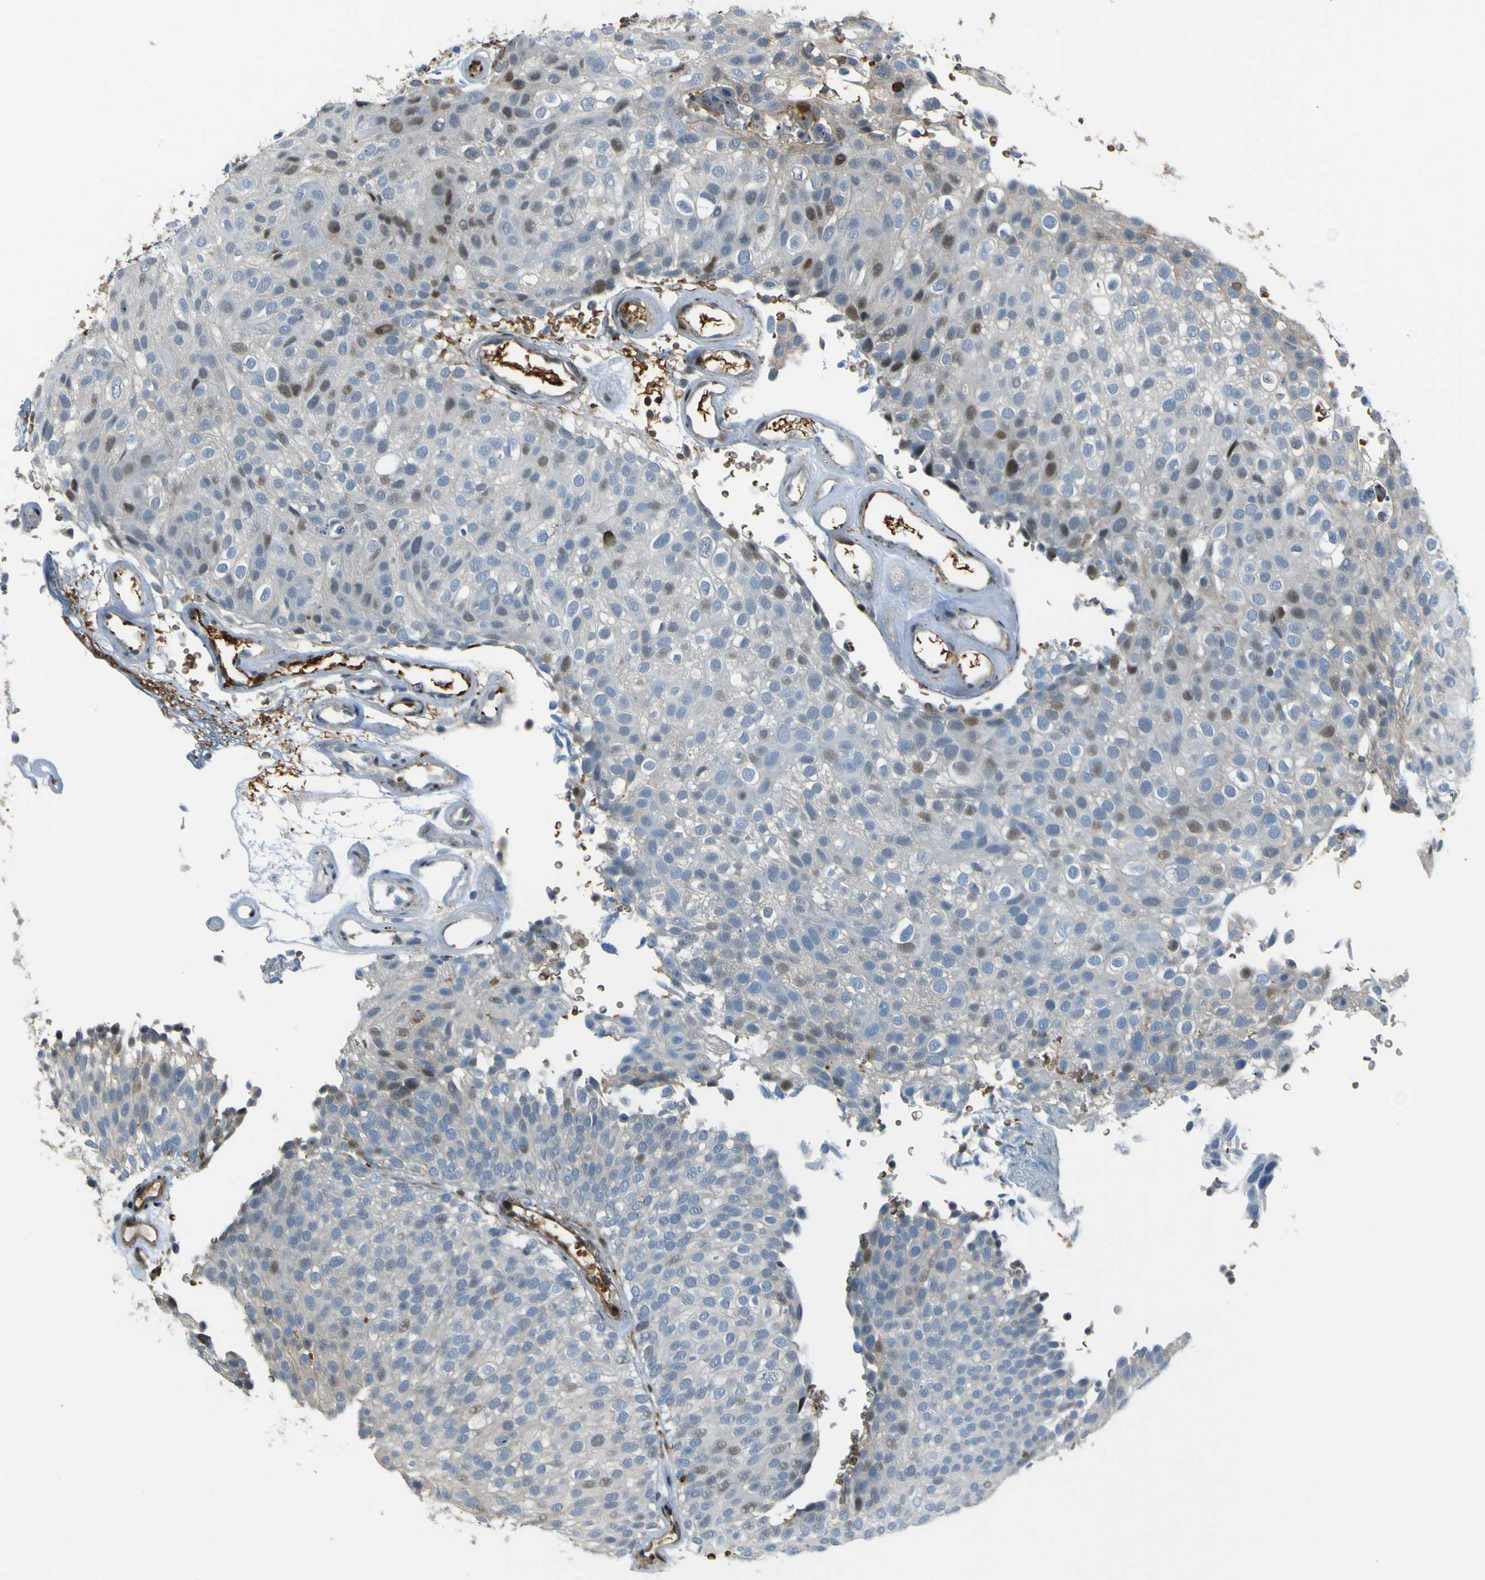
{"staining": {"intensity": "moderate", "quantity": "<25%", "location": "nuclear"}, "tissue": "urothelial cancer", "cell_type": "Tumor cells", "image_type": "cancer", "snomed": [{"axis": "morphology", "description": "Urothelial carcinoma, Low grade"}, {"axis": "topography", "description": "Urinary bladder"}], "caption": "IHC (DAB (3,3'-diaminobenzidine)) staining of low-grade urothelial carcinoma exhibits moderate nuclear protein staining in about <25% of tumor cells. The protein is stained brown, and the nuclei are stained in blue (DAB IHC with brightfield microscopy, high magnification).", "gene": "PCDHB5", "patient": {"sex": "male", "age": 78}}